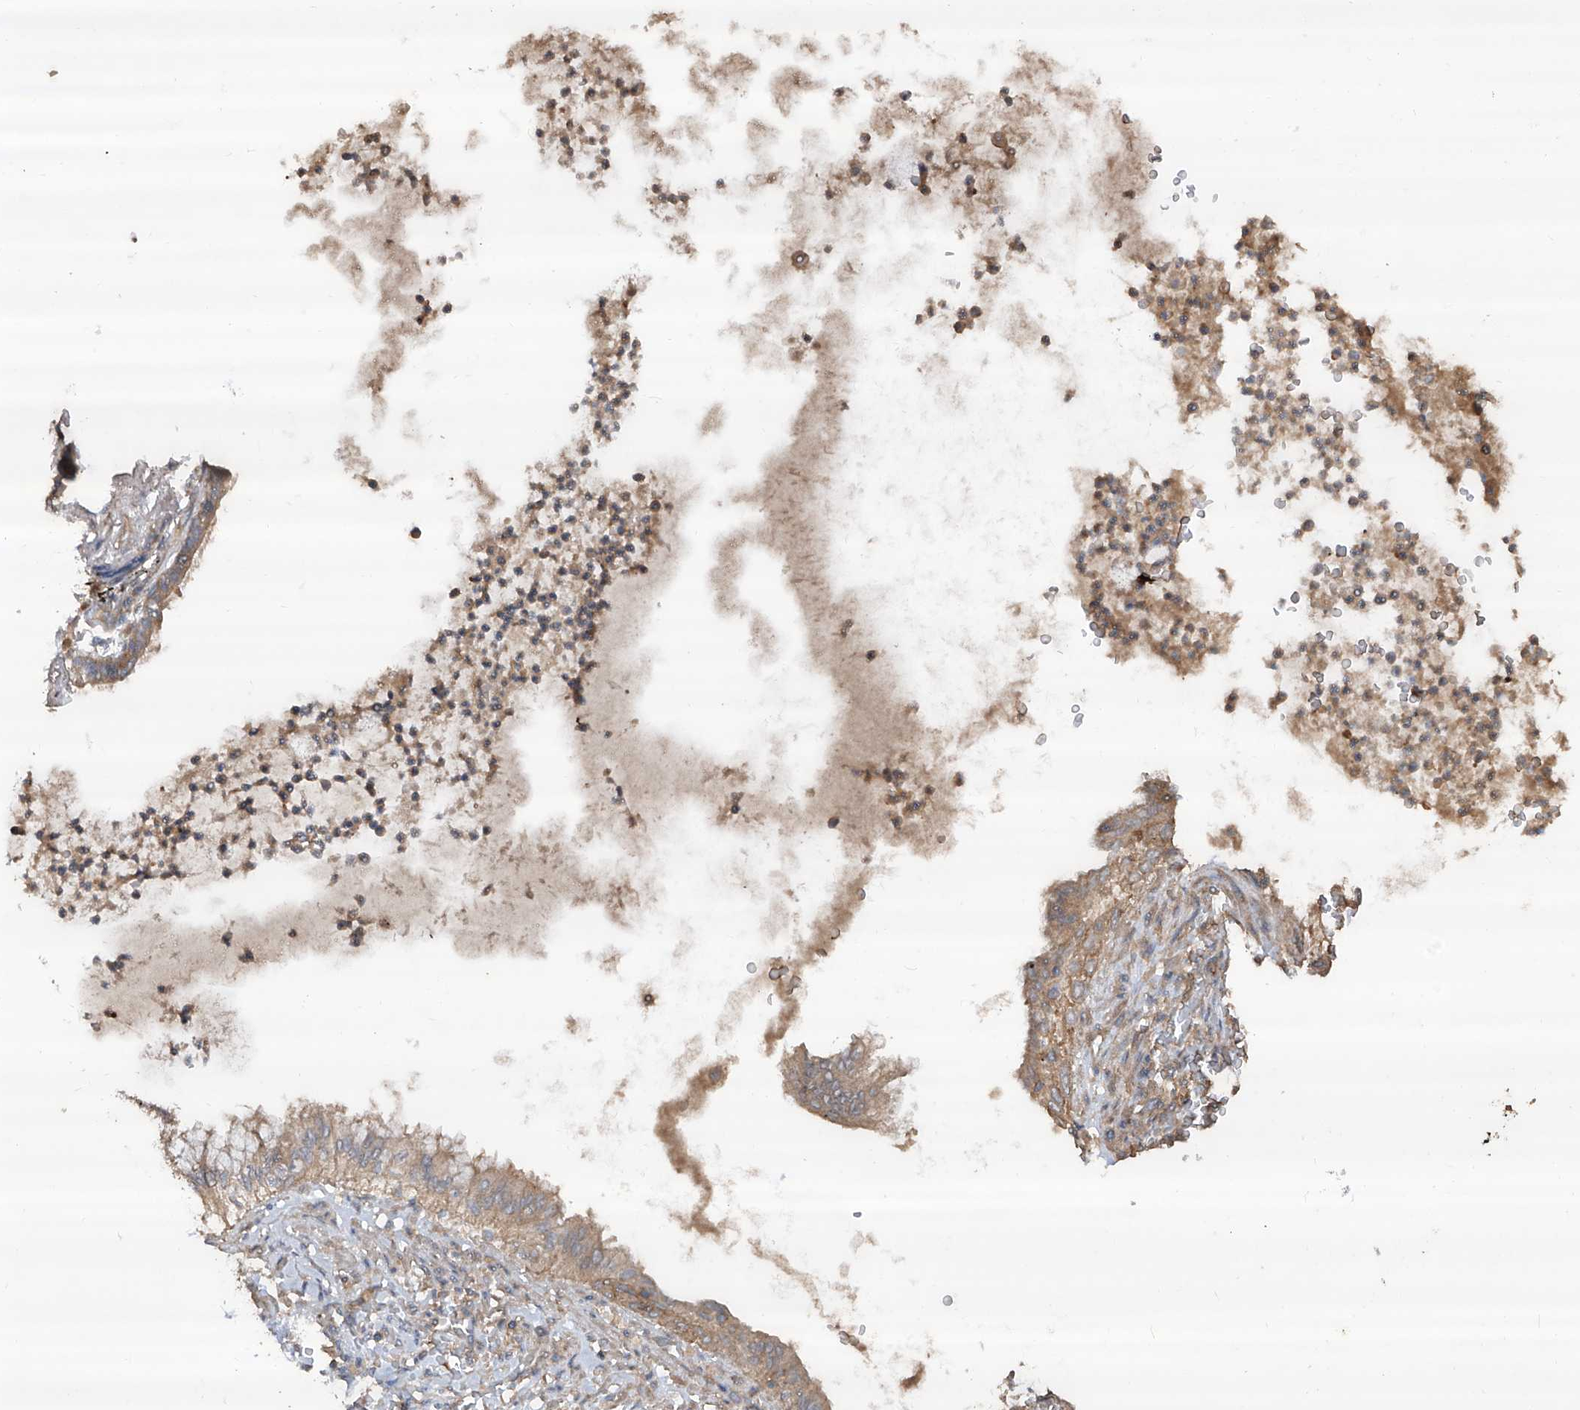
{"staining": {"intensity": "weak", "quantity": ">75%", "location": "cytoplasmic/membranous"}, "tissue": "lung cancer", "cell_type": "Tumor cells", "image_type": "cancer", "snomed": [{"axis": "morphology", "description": "Adenocarcinoma, NOS"}, {"axis": "topography", "description": "Lung"}], "caption": "Lung cancer was stained to show a protein in brown. There is low levels of weak cytoplasmic/membranous expression in about >75% of tumor cells. (DAB IHC, brown staining for protein, blue staining for nuclei).", "gene": "EDN1", "patient": {"sex": "female", "age": 70}}